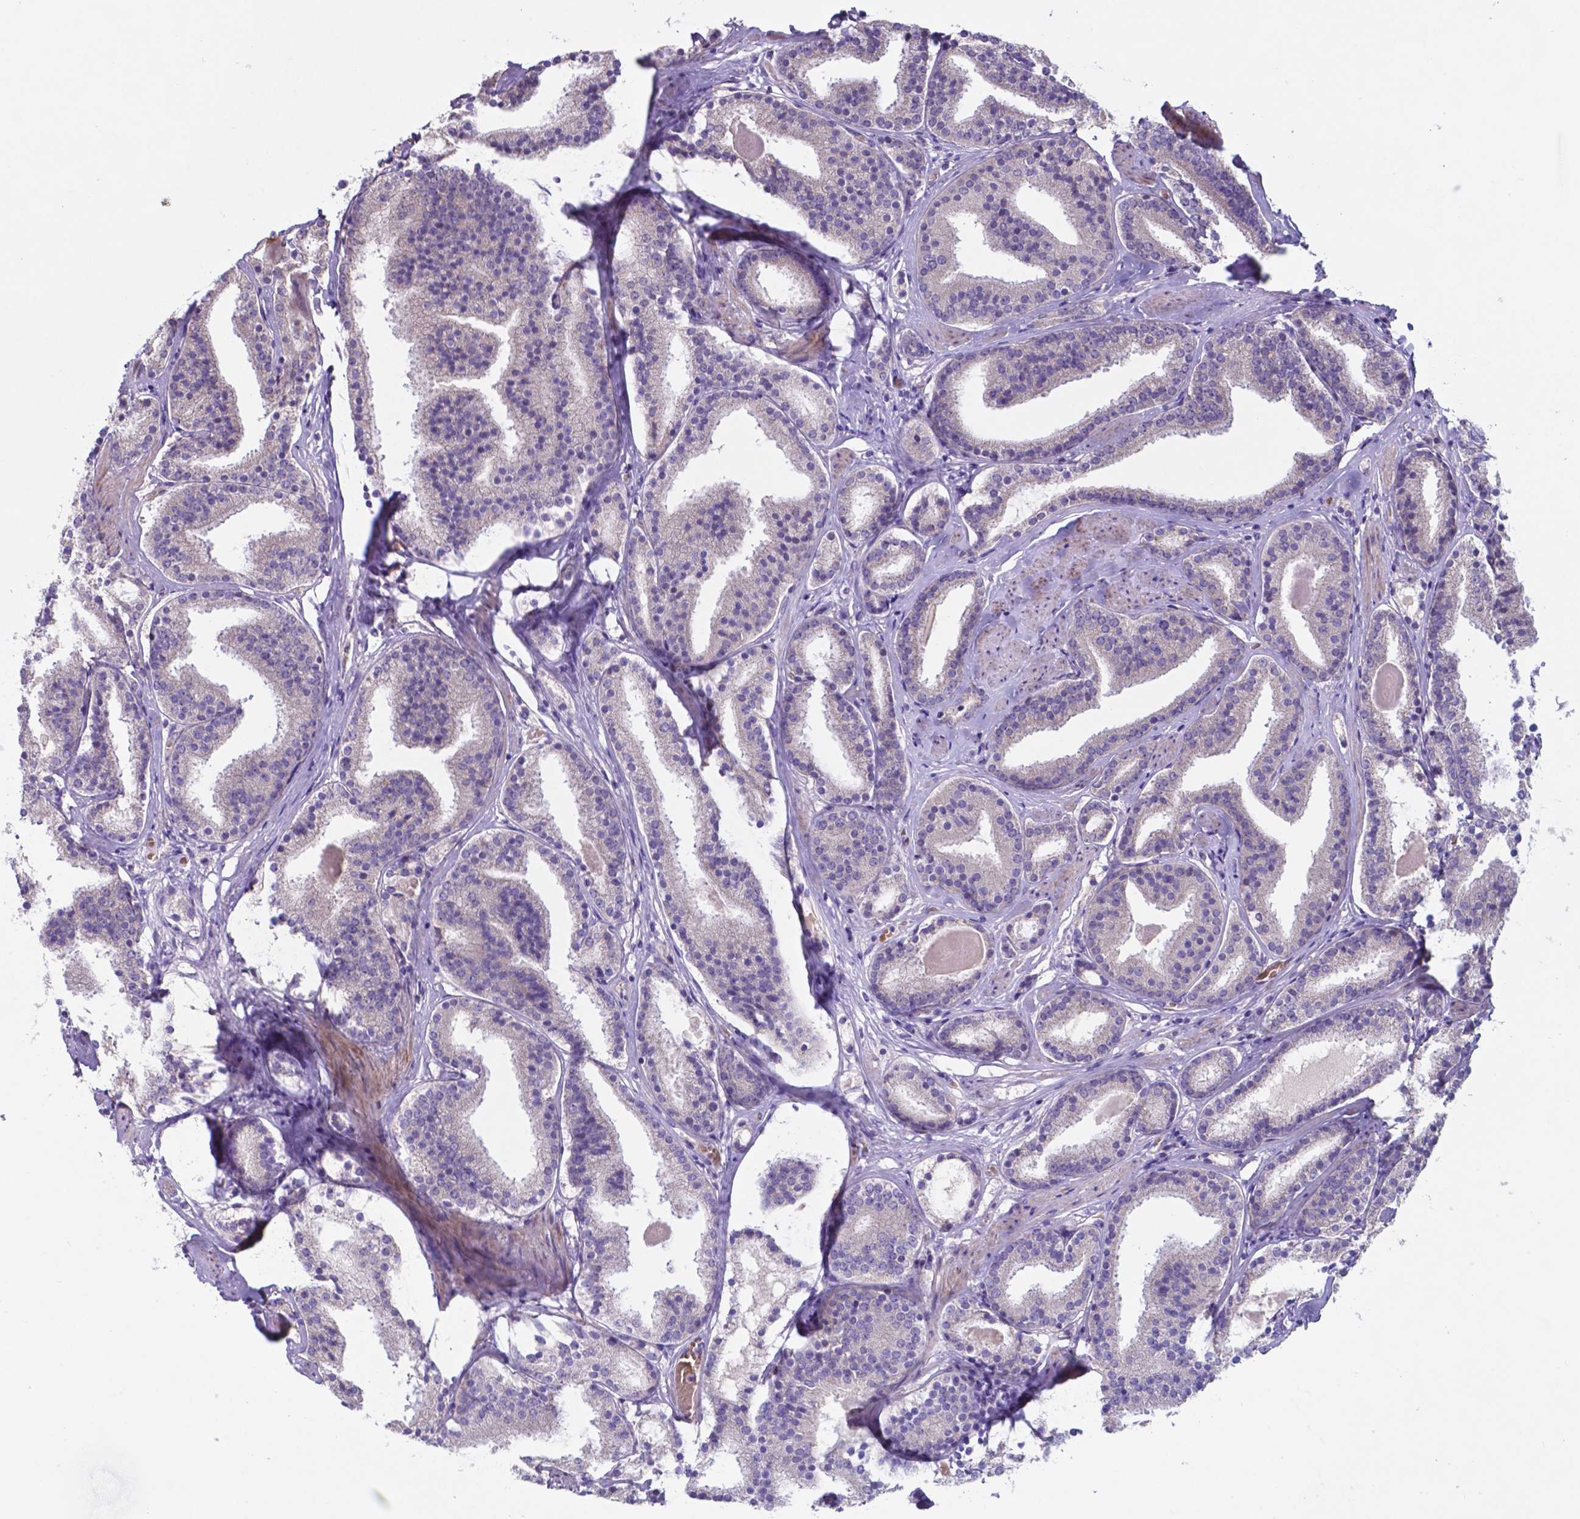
{"staining": {"intensity": "negative", "quantity": "none", "location": "none"}, "tissue": "prostate cancer", "cell_type": "Tumor cells", "image_type": "cancer", "snomed": [{"axis": "morphology", "description": "Adenocarcinoma, High grade"}, {"axis": "topography", "description": "Prostate"}], "caption": "Histopathology image shows no significant protein staining in tumor cells of prostate high-grade adenocarcinoma.", "gene": "TYRO3", "patient": {"sex": "male", "age": 63}}